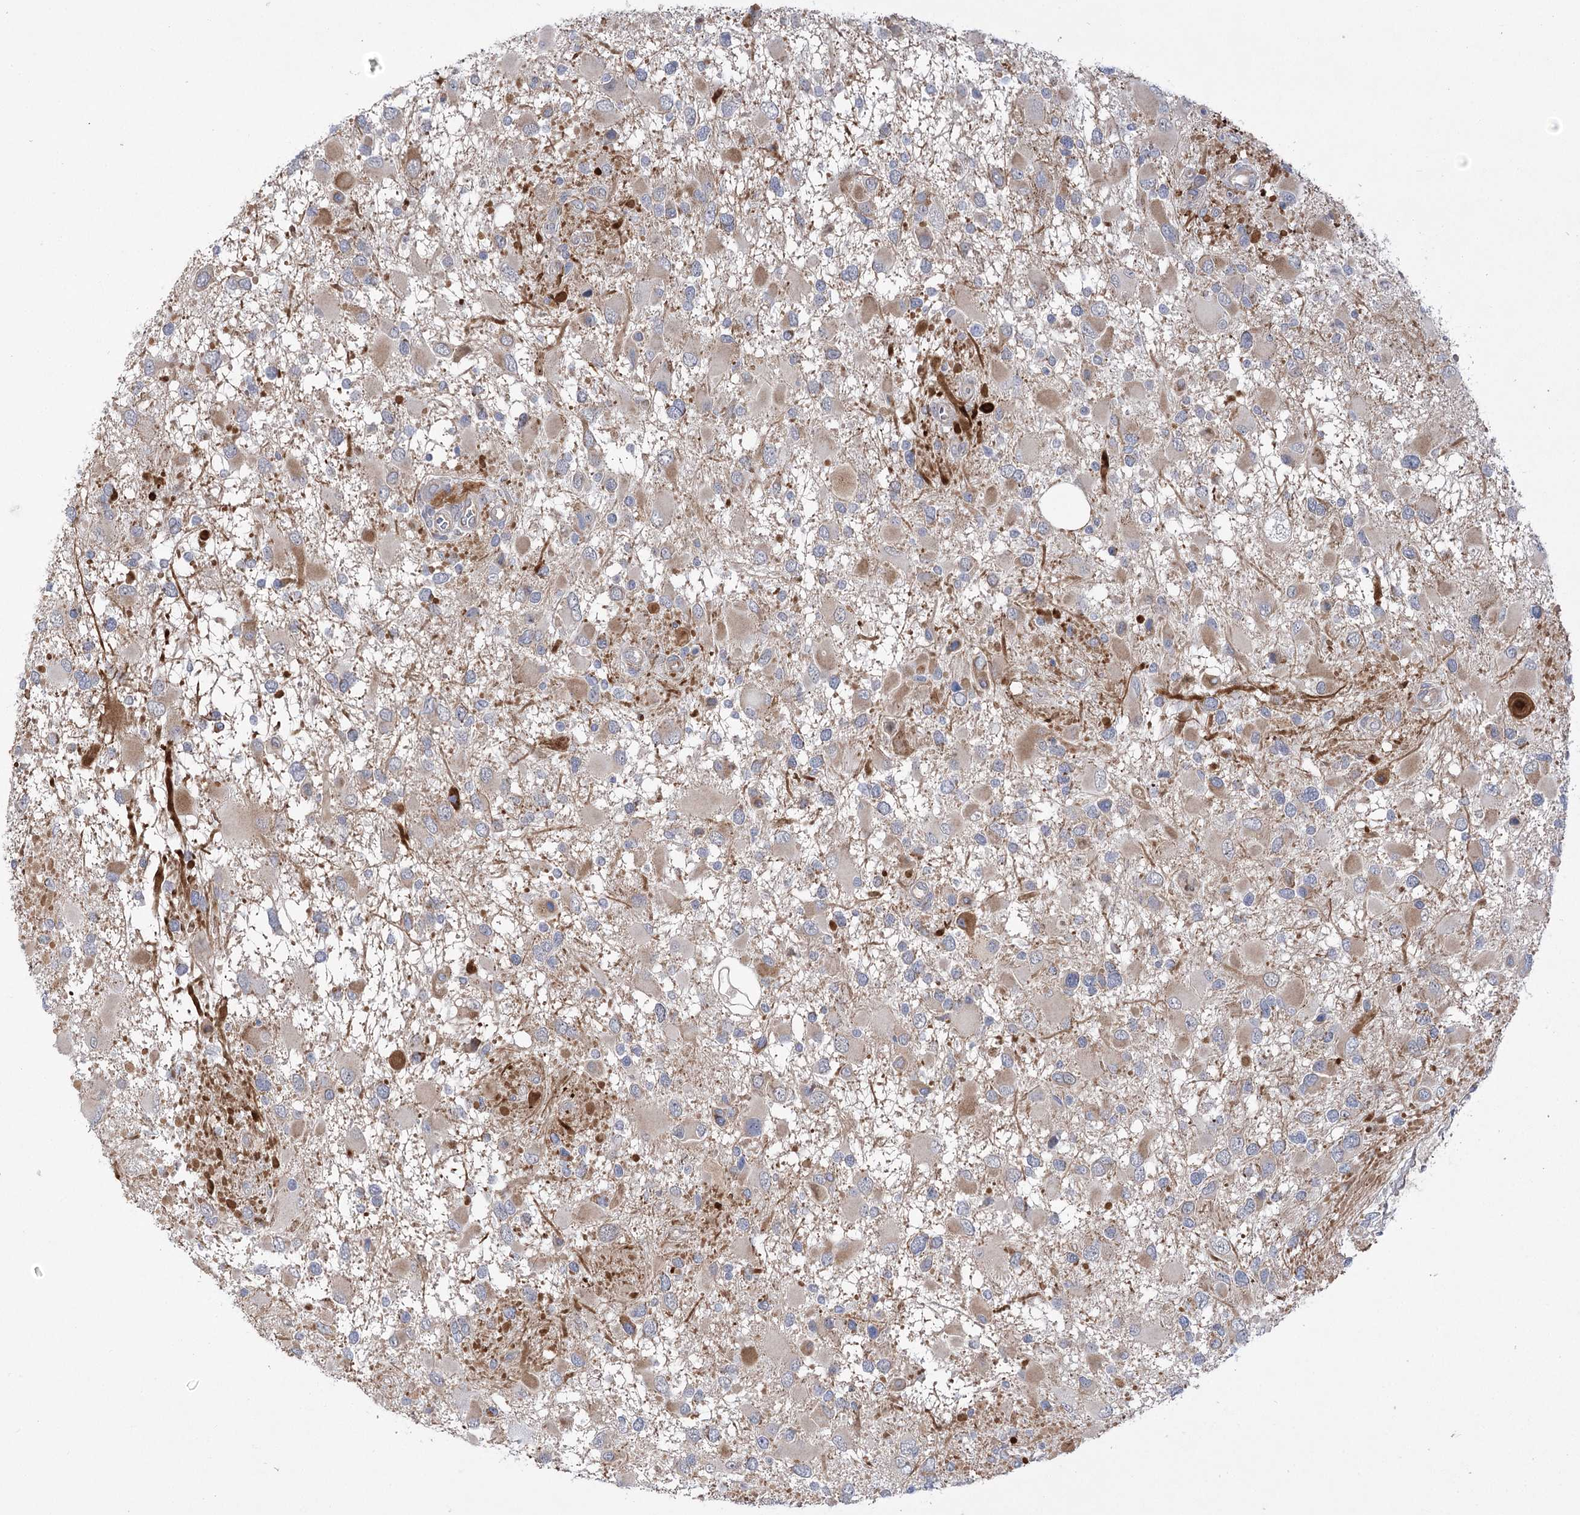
{"staining": {"intensity": "moderate", "quantity": "<25%", "location": "cytoplasmic/membranous"}, "tissue": "glioma", "cell_type": "Tumor cells", "image_type": "cancer", "snomed": [{"axis": "morphology", "description": "Glioma, malignant, High grade"}, {"axis": "topography", "description": "Brain"}], "caption": "Immunohistochemistry (IHC) micrograph of malignant glioma (high-grade) stained for a protein (brown), which exhibits low levels of moderate cytoplasmic/membranous positivity in approximately <25% of tumor cells.", "gene": "ECHDC3", "patient": {"sex": "male", "age": 53}}